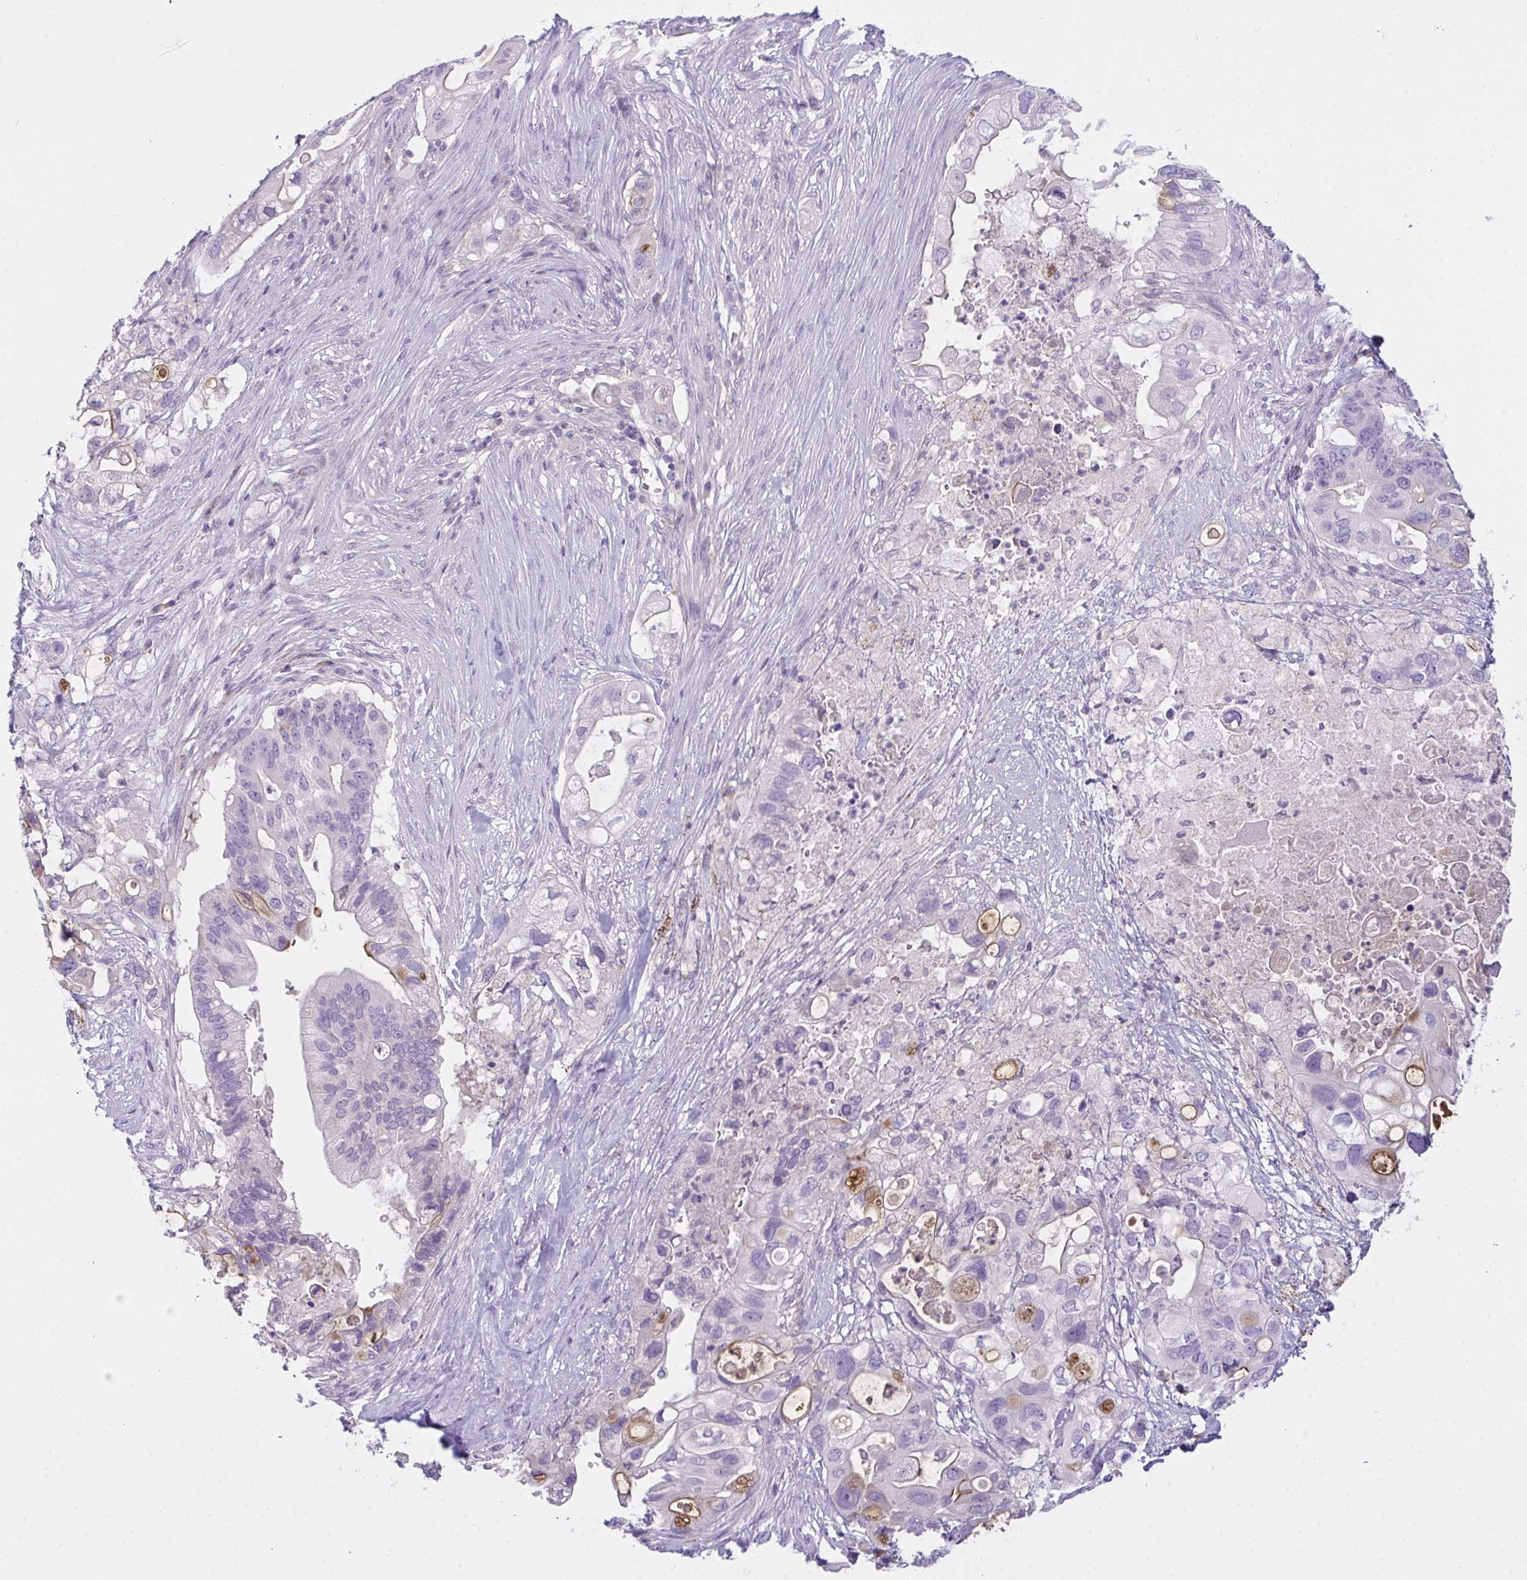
{"staining": {"intensity": "weak", "quantity": "<25%", "location": "cytoplasmic/membranous"}, "tissue": "pancreatic cancer", "cell_type": "Tumor cells", "image_type": "cancer", "snomed": [{"axis": "morphology", "description": "Adenocarcinoma, NOS"}, {"axis": "topography", "description": "Pancreas"}], "caption": "Human adenocarcinoma (pancreatic) stained for a protein using immunohistochemistry demonstrates no expression in tumor cells.", "gene": "SEMA6B", "patient": {"sex": "female", "age": 72}}